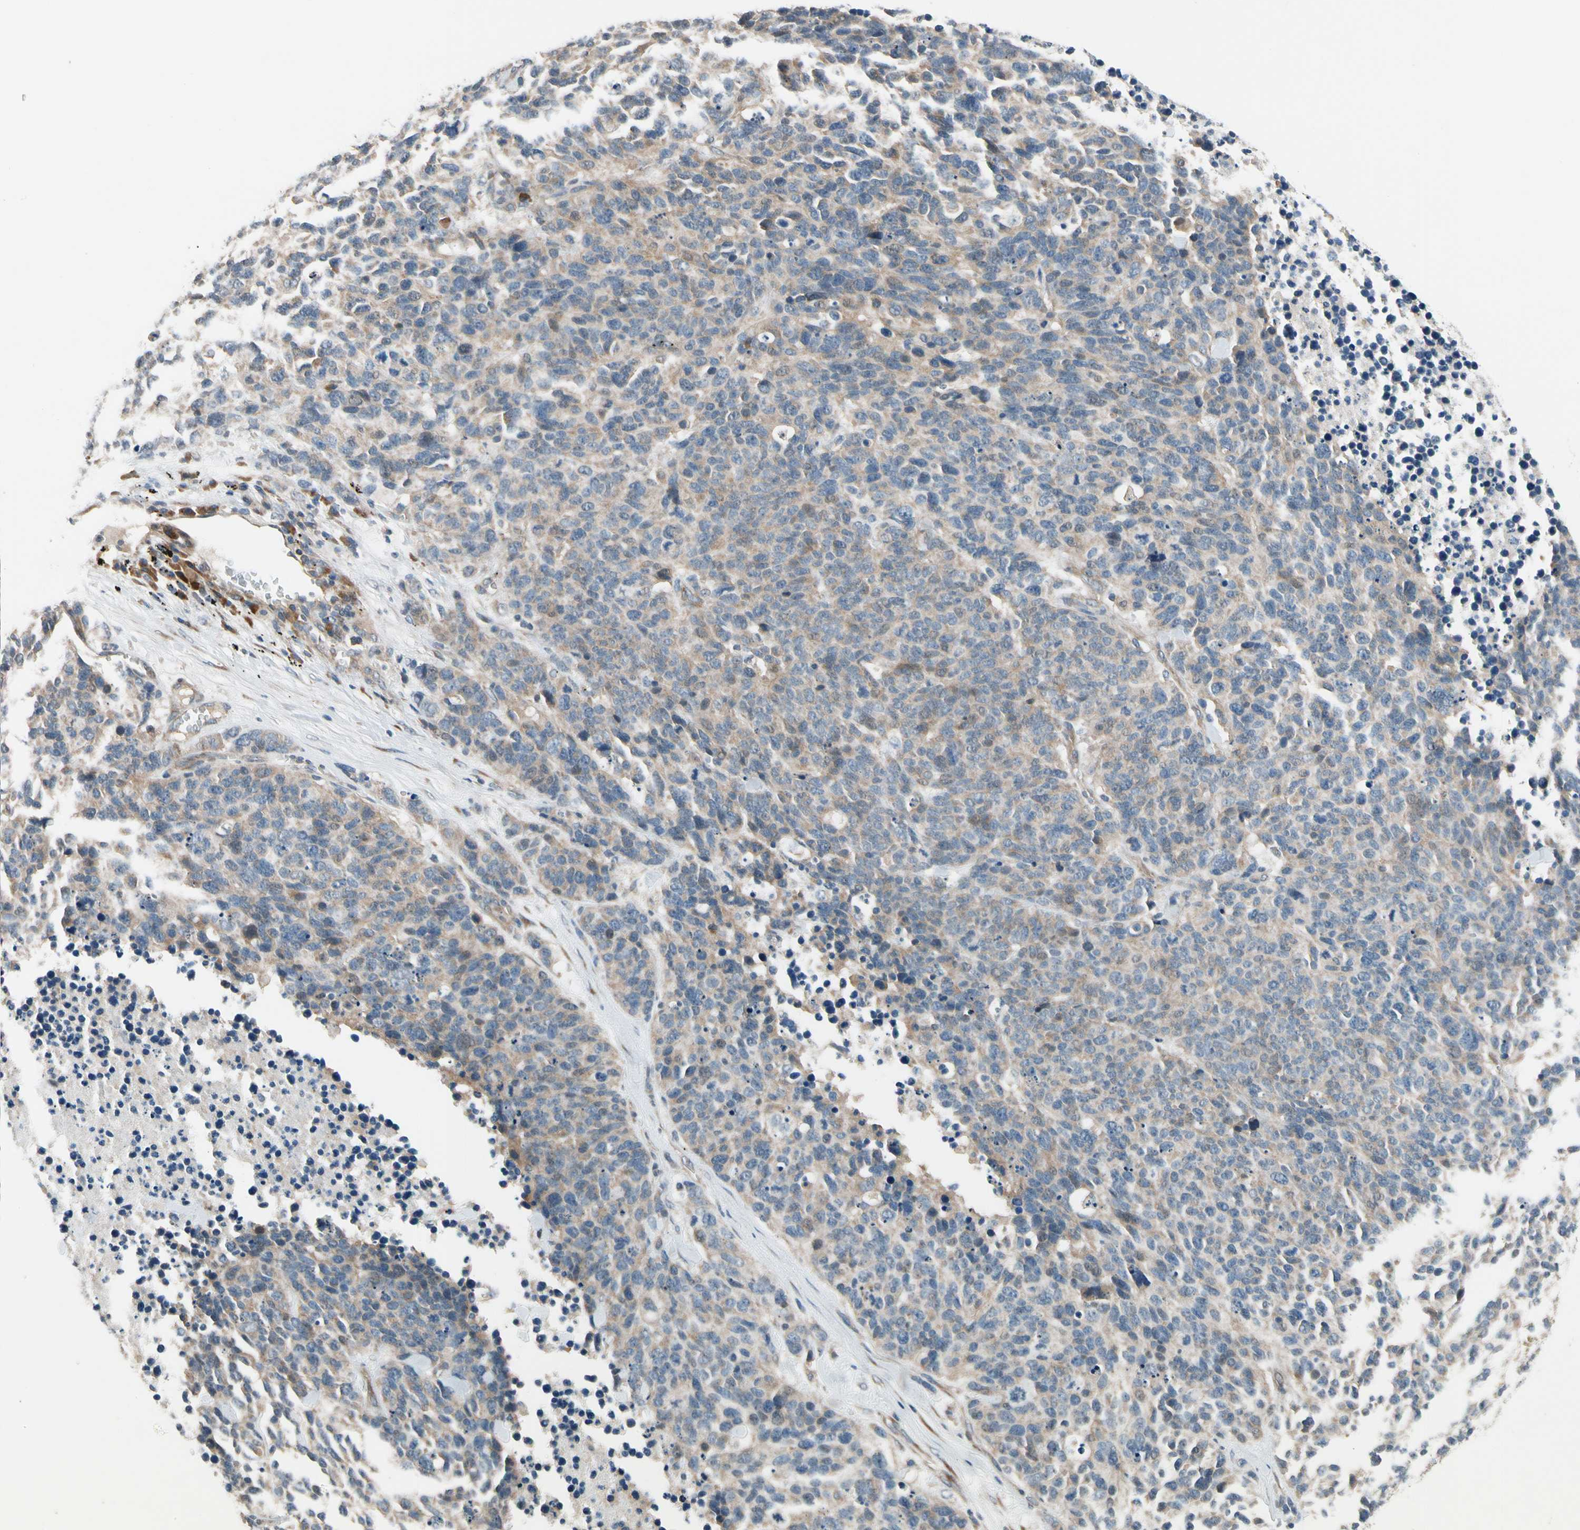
{"staining": {"intensity": "weak", "quantity": ">75%", "location": "cytoplasmic/membranous"}, "tissue": "lung cancer", "cell_type": "Tumor cells", "image_type": "cancer", "snomed": [{"axis": "morphology", "description": "Neoplasm, malignant, NOS"}, {"axis": "topography", "description": "Lung"}], "caption": "Protein staining reveals weak cytoplasmic/membranous expression in approximately >75% of tumor cells in lung neoplasm (malignant).", "gene": "MST1R", "patient": {"sex": "female", "age": 58}}